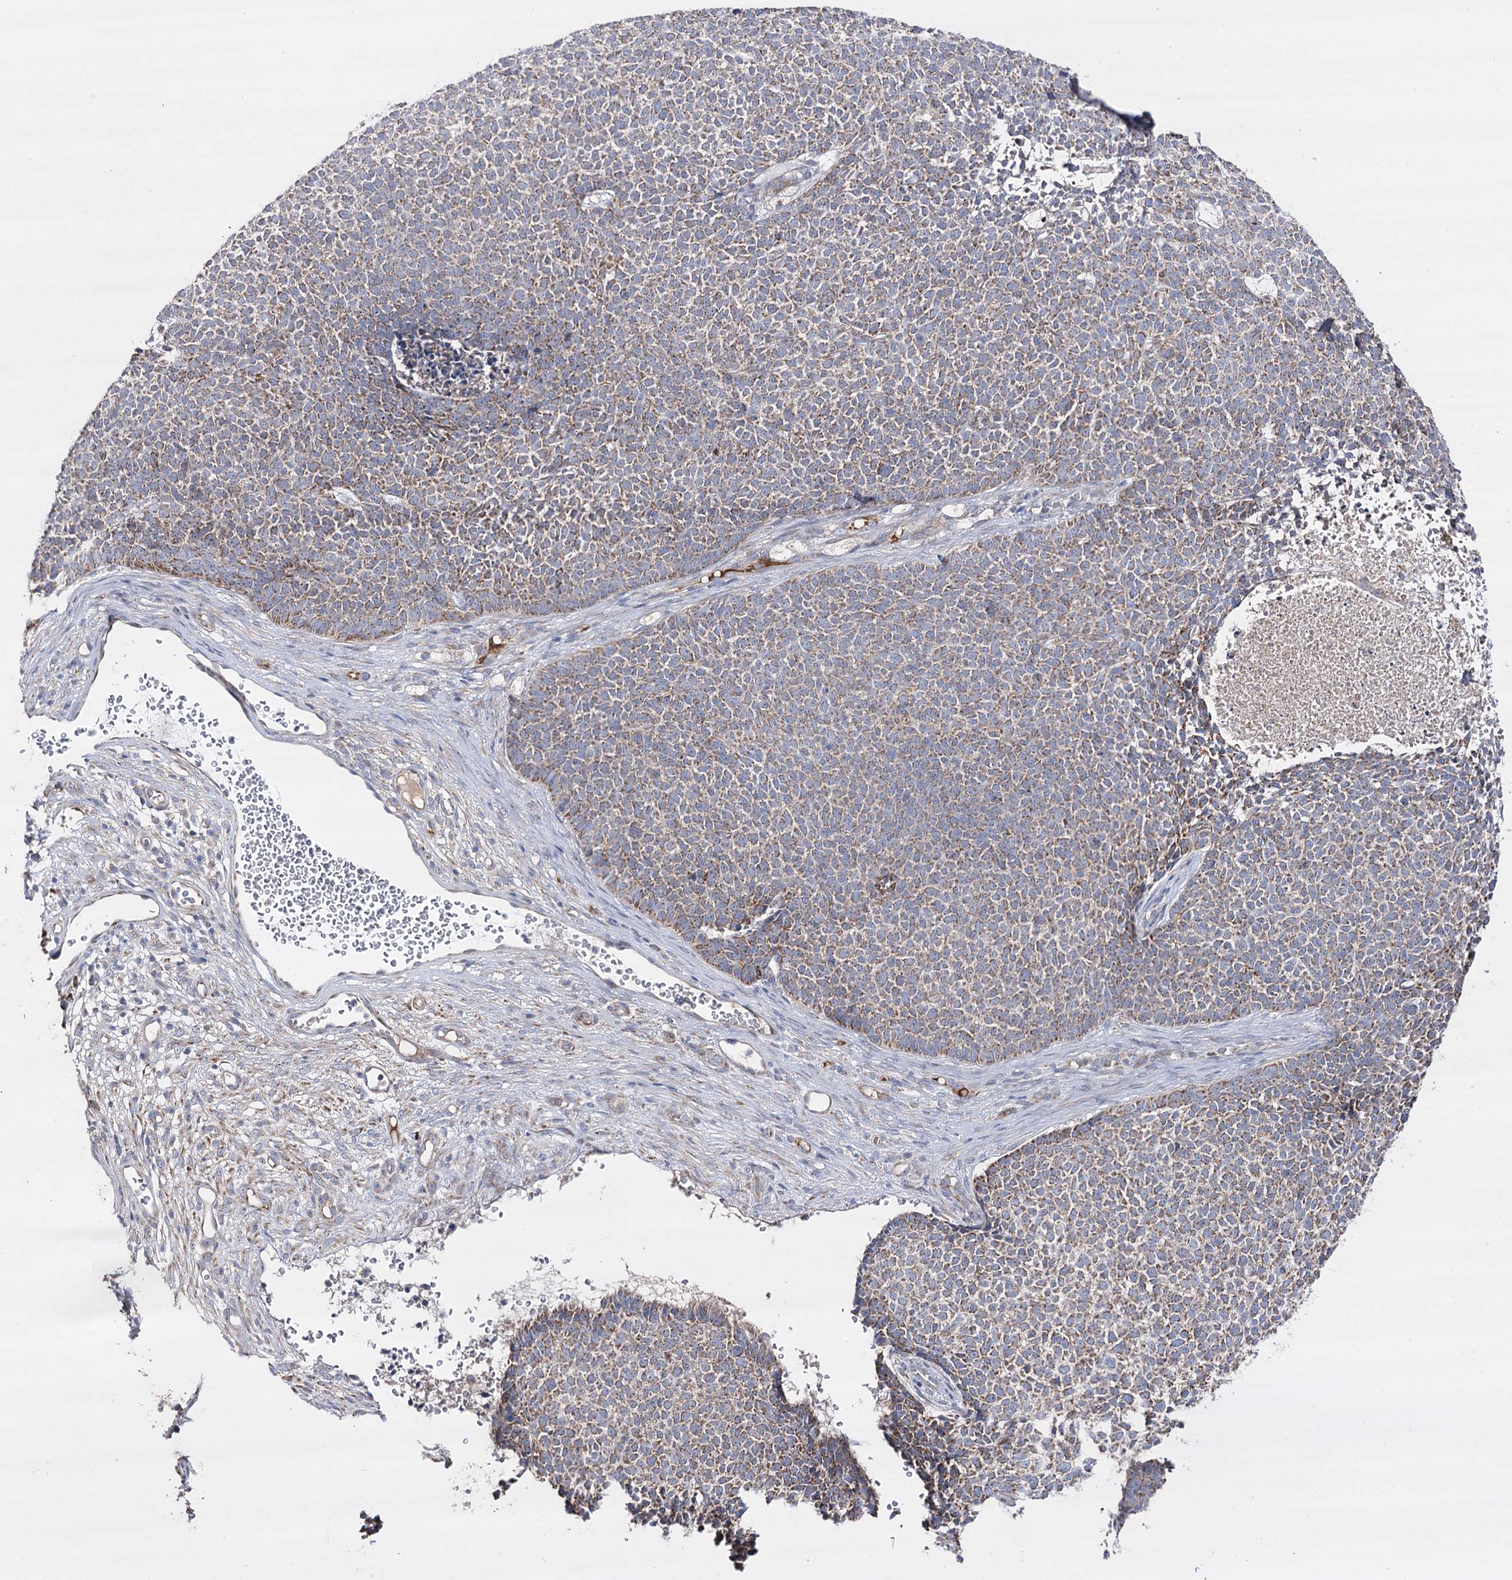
{"staining": {"intensity": "moderate", "quantity": ">75%", "location": "cytoplasmic/membranous"}, "tissue": "skin cancer", "cell_type": "Tumor cells", "image_type": "cancer", "snomed": [{"axis": "morphology", "description": "Basal cell carcinoma"}, {"axis": "topography", "description": "Skin"}], "caption": "DAB (3,3'-diaminobenzidine) immunohistochemical staining of human skin cancer exhibits moderate cytoplasmic/membranous protein expression in about >75% of tumor cells.", "gene": "NADK2", "patient": {"sex": "female", "age": 84}}